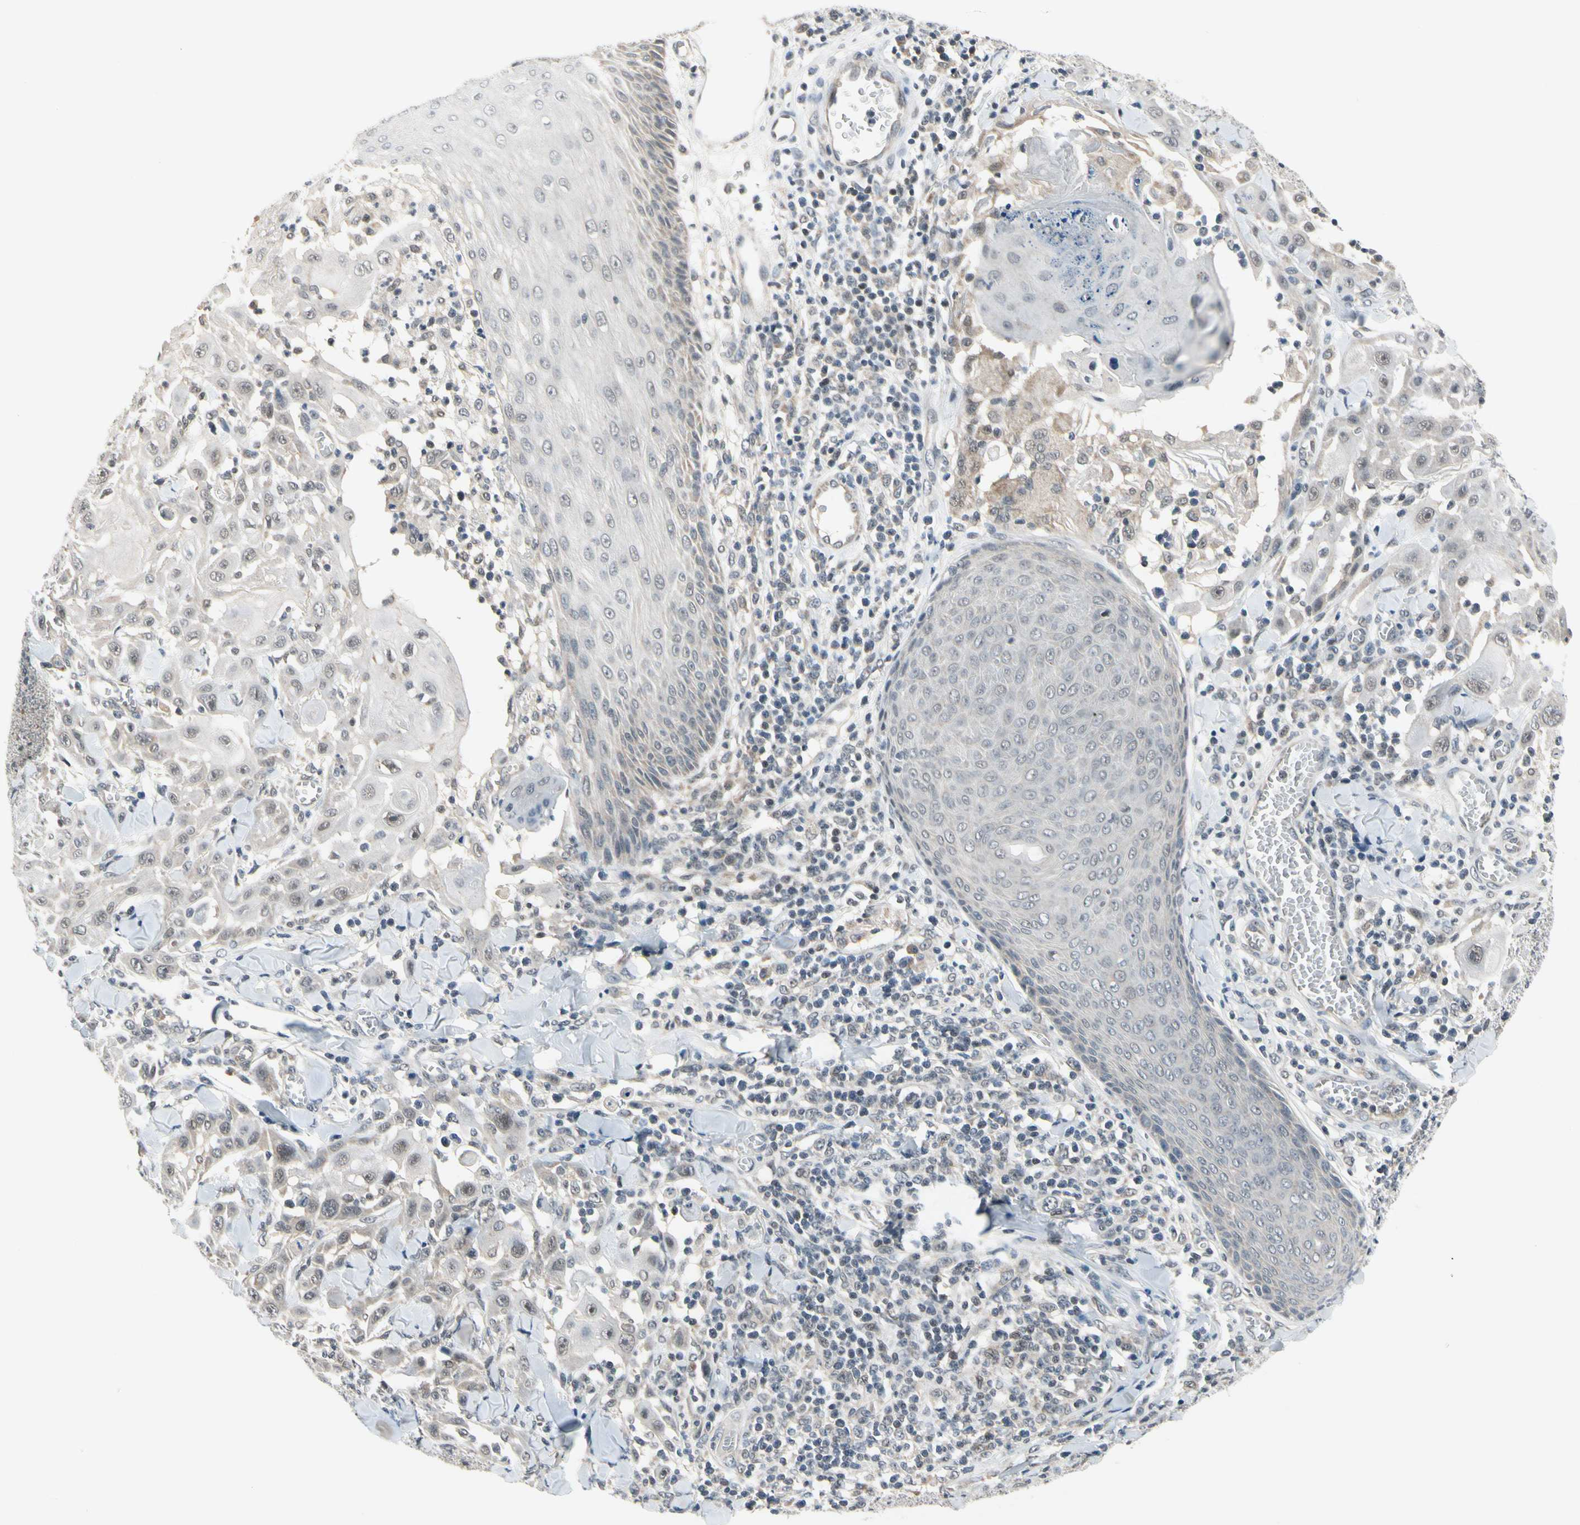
{"staining": {"intensity": "weak", "quantity": "<25%", "location": "cytoplasmic/membranous,nuclear"}, "tissue": "skin cancer", "cell_type": "Tumor cells", "image_type": "cancer", "snomed": [{"axis": "morphology", "description": "Squamous cell carcinoma, NOS"}, {"axis": "topography", "description": "Skin"}], "caption": "Human skin squamous cell carcinoma stained for a protein using immunohistochemistry reveals no staining in tumor cells.", "gene": "TAF12", "patient": {"sex": "male", "age": 24}}